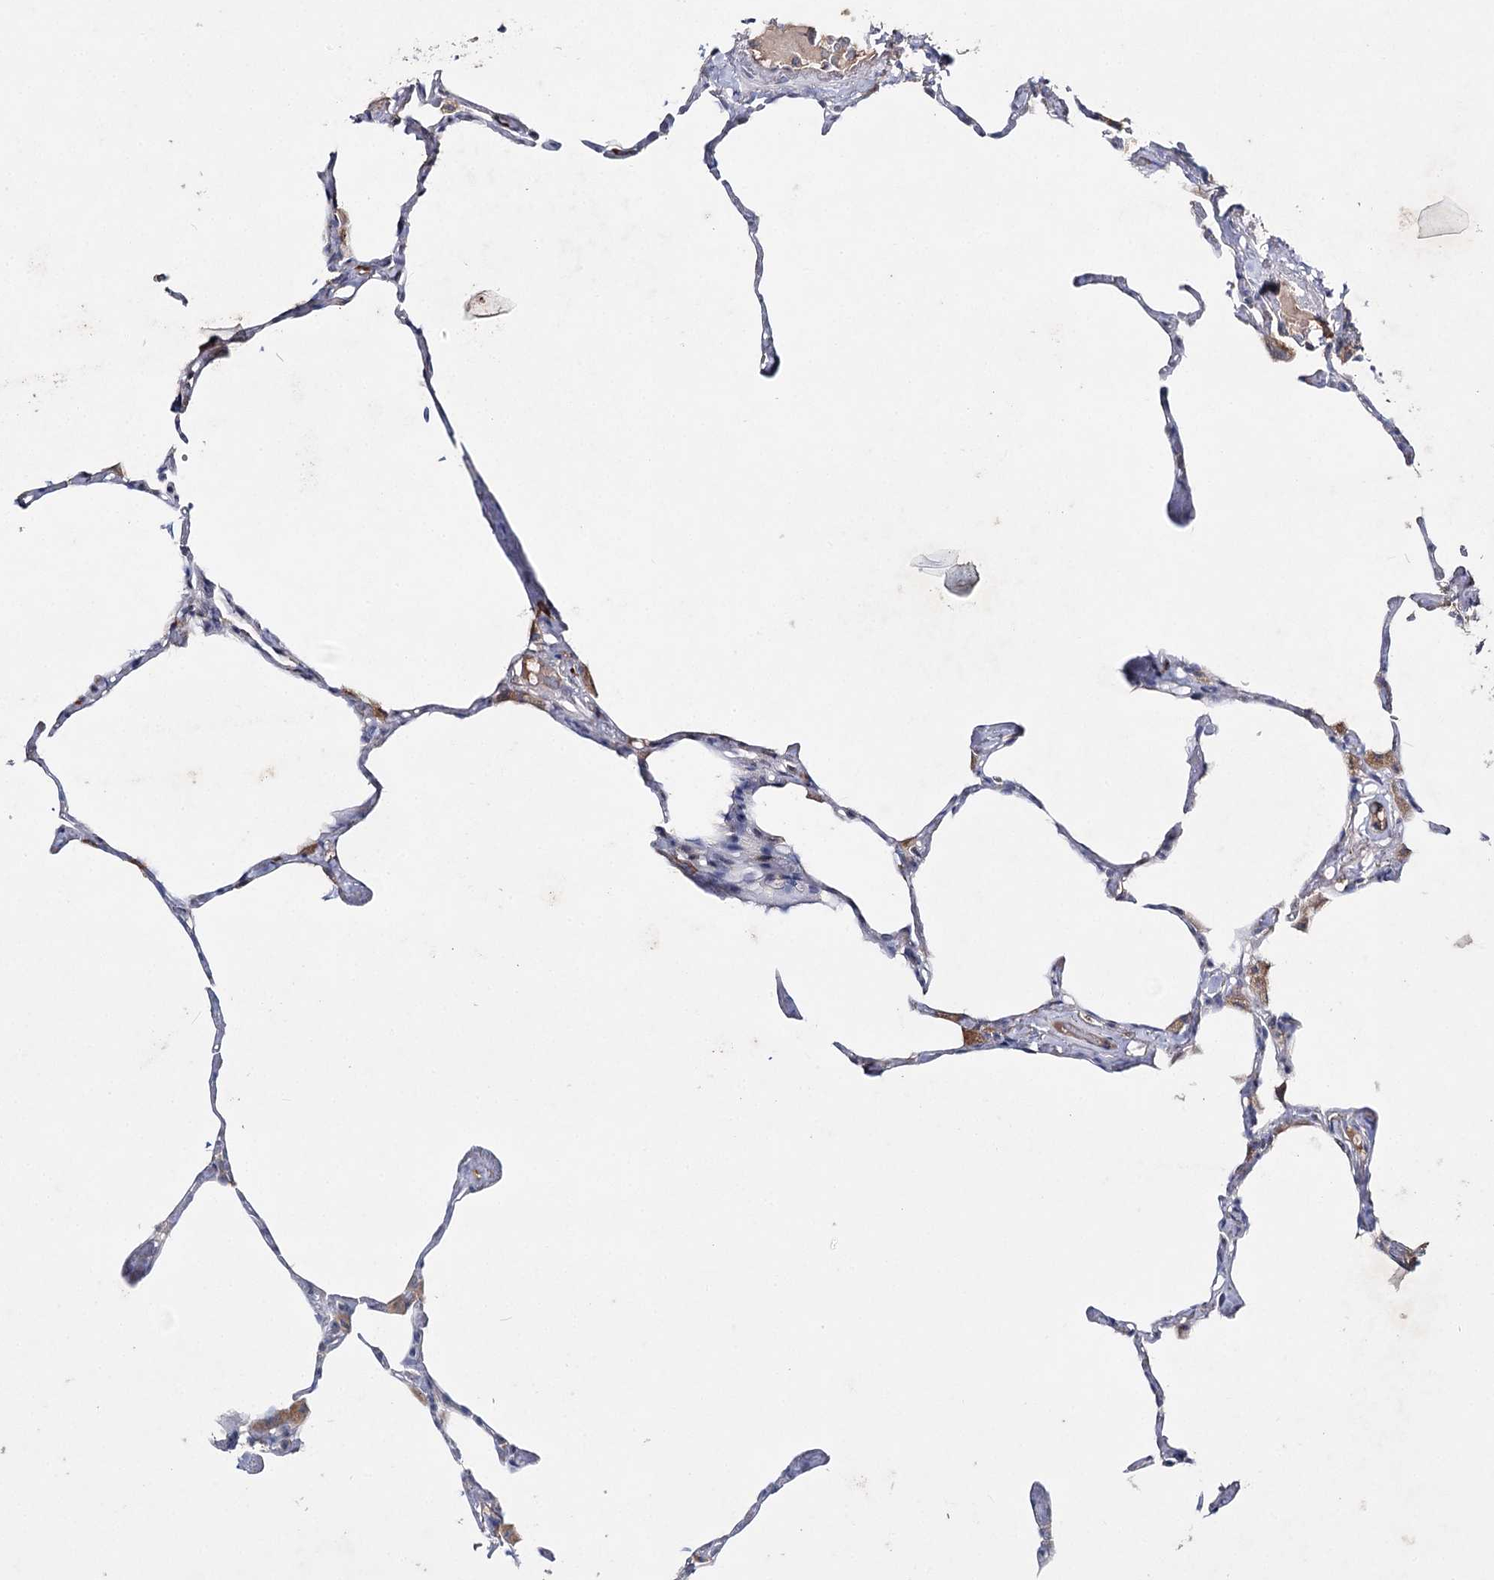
{"staining": {"intensity": "negative", "quantity": "none", "location": "none"}, "tissue": "lung", "cell_type": "Alveolar cells", "image_type": "normal", "snomed": [{"axis": "morphology", "description": "Normal tissue, NOS"}, {"axis": "topography", "description": "Lung"}], "caption": "Immunohistochemistry (IHC) histopathology image of benign human lung stained for a protein (brown), which demonstrates no positivity in alveolar cells. Nuclei are stained in blue.", "gene": "IL1RAP", "patient": {"sex": "male", "age": 65}}